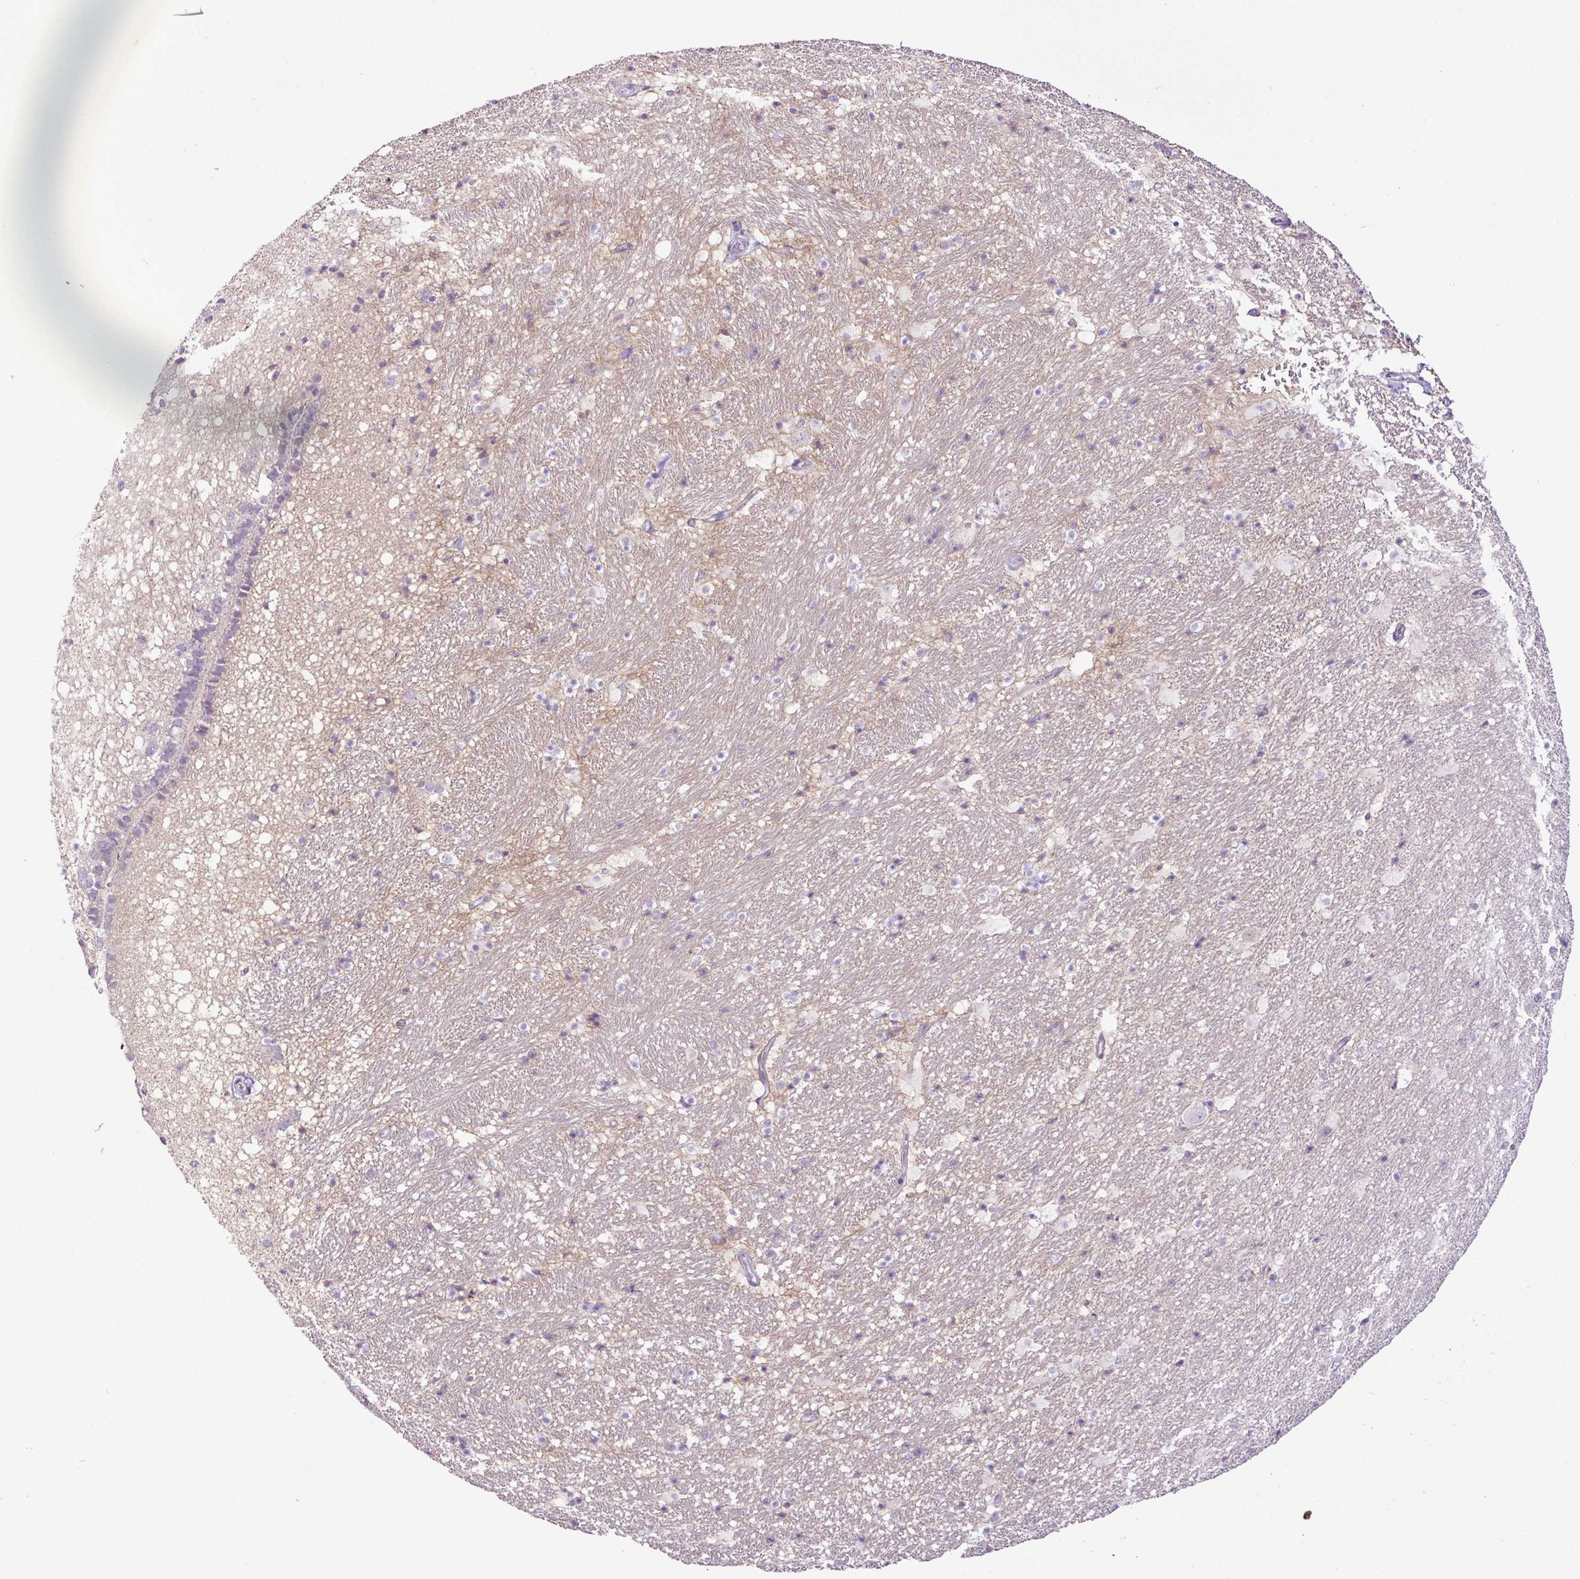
{"staining": {"intensity": "negative", "quantity": "none", "location": "none"}, "tissue": "hippocampus", "cell_type": "Glial cells", "image_type": "normal", "snomed": [{"axis": "morphology", "description": "Normal tissue, NOS"}, {"axis": "topography", "description": "Hippocampus"}], "caption": "High power microscopy photomicrograph of an IHC image of normal hippocampus, revealing no significant expression in glial cells.", "gene": "HTR3E", "patient": {"sex": "male", "age": 37}}